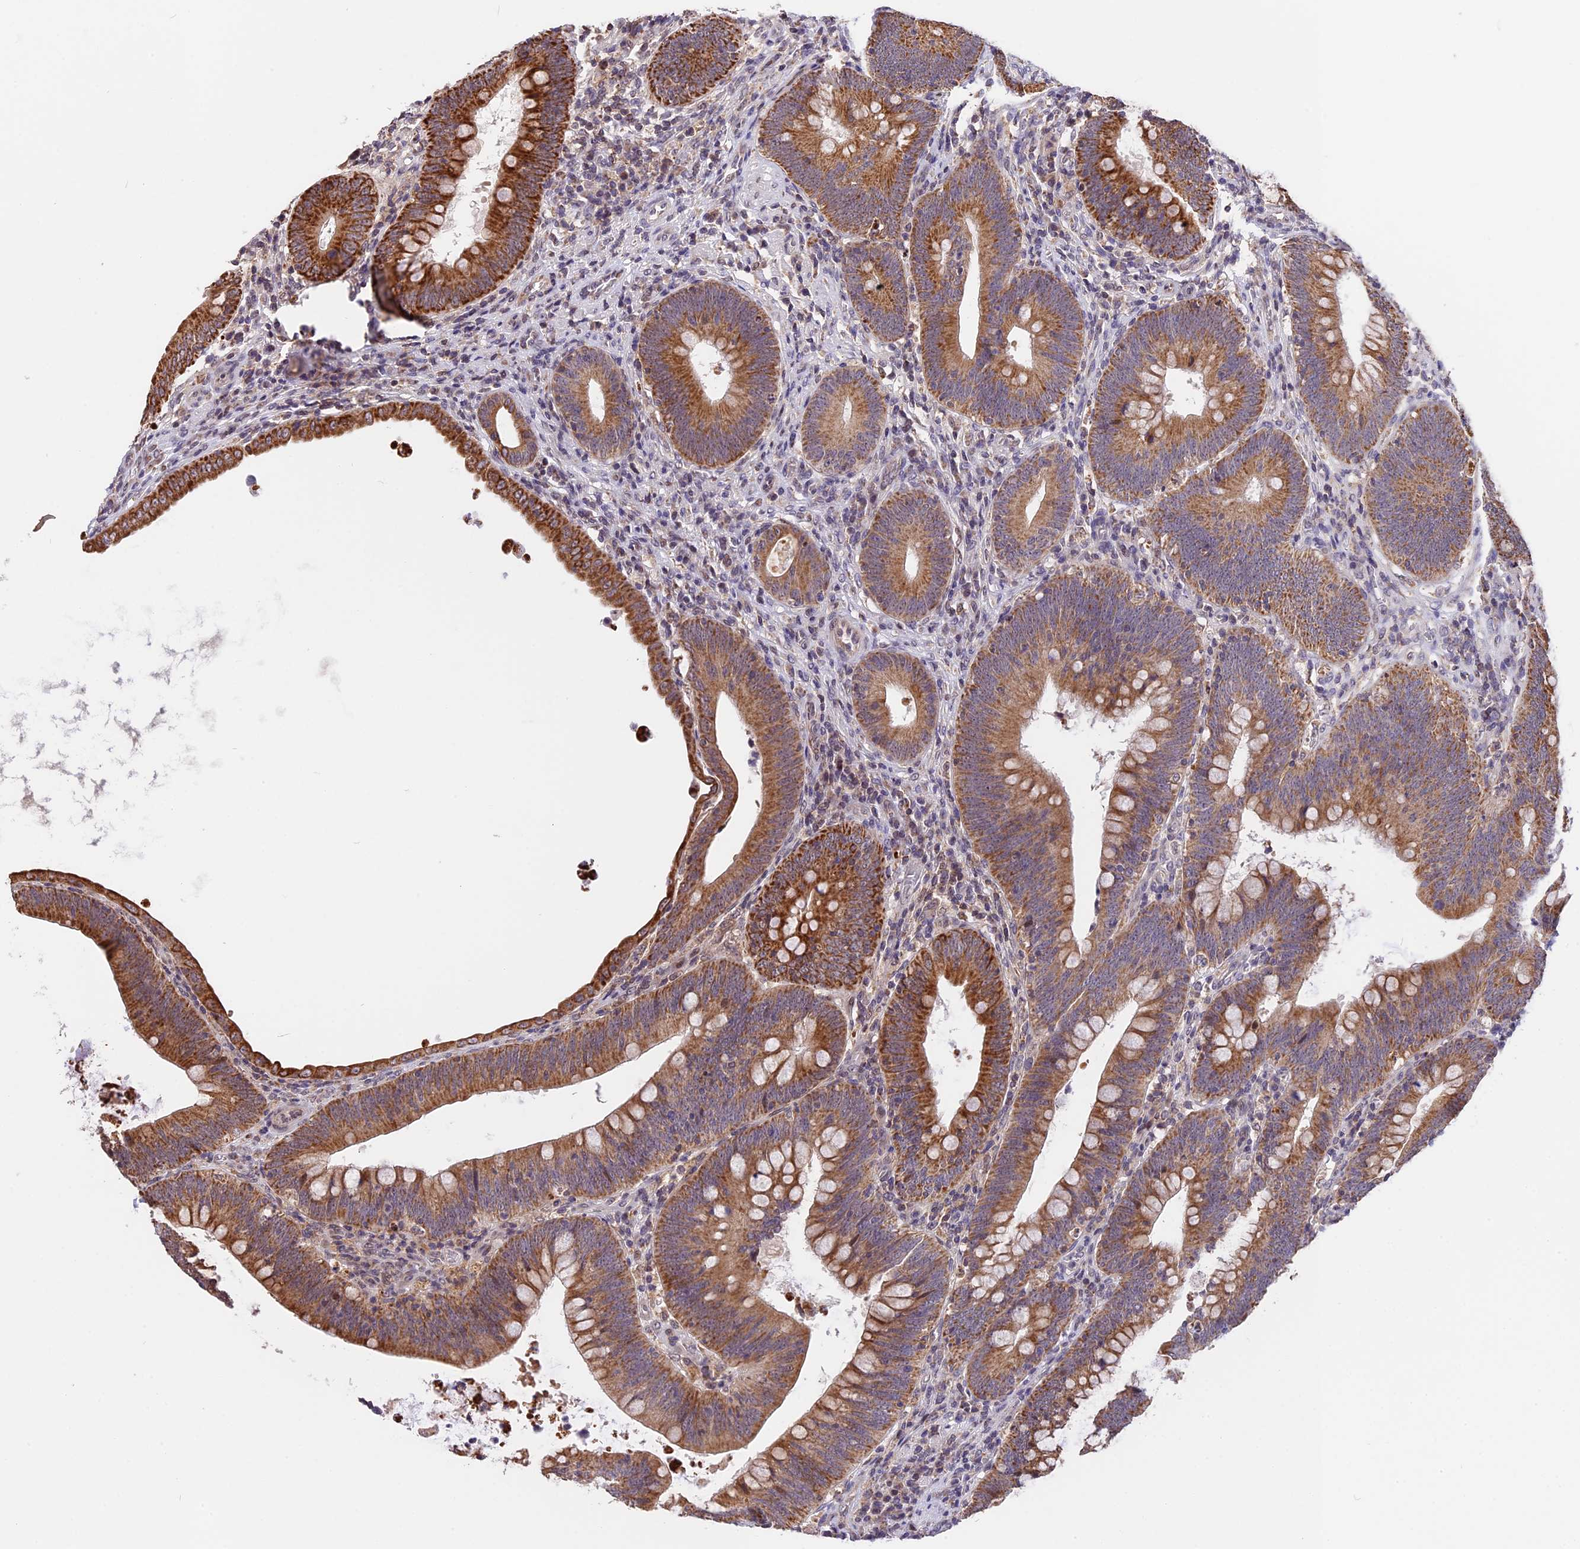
{"staining": {"intensity": "moderate", "quantity": ">75%", "location": "cytoplasmic/membranous"}, "tissue": "colorectal cancer", "cell_type": "Tumor cells", "image_type": "cancer", "snomed": [{"axis": "morphology", "description": "Normal tissue, NOS"}, {"axis": "topography", "description": "Colon"}], "caption": "Colorectal cancer tissue reveals moderate cytoplasmic/membranous staining in about >75% of tumor cells, visualized by immunohistochemistry. (IHC, brightfield microscopy, high magnification).", "gene": "RERGL", "patient": {"sex": "female", "age": 82}}